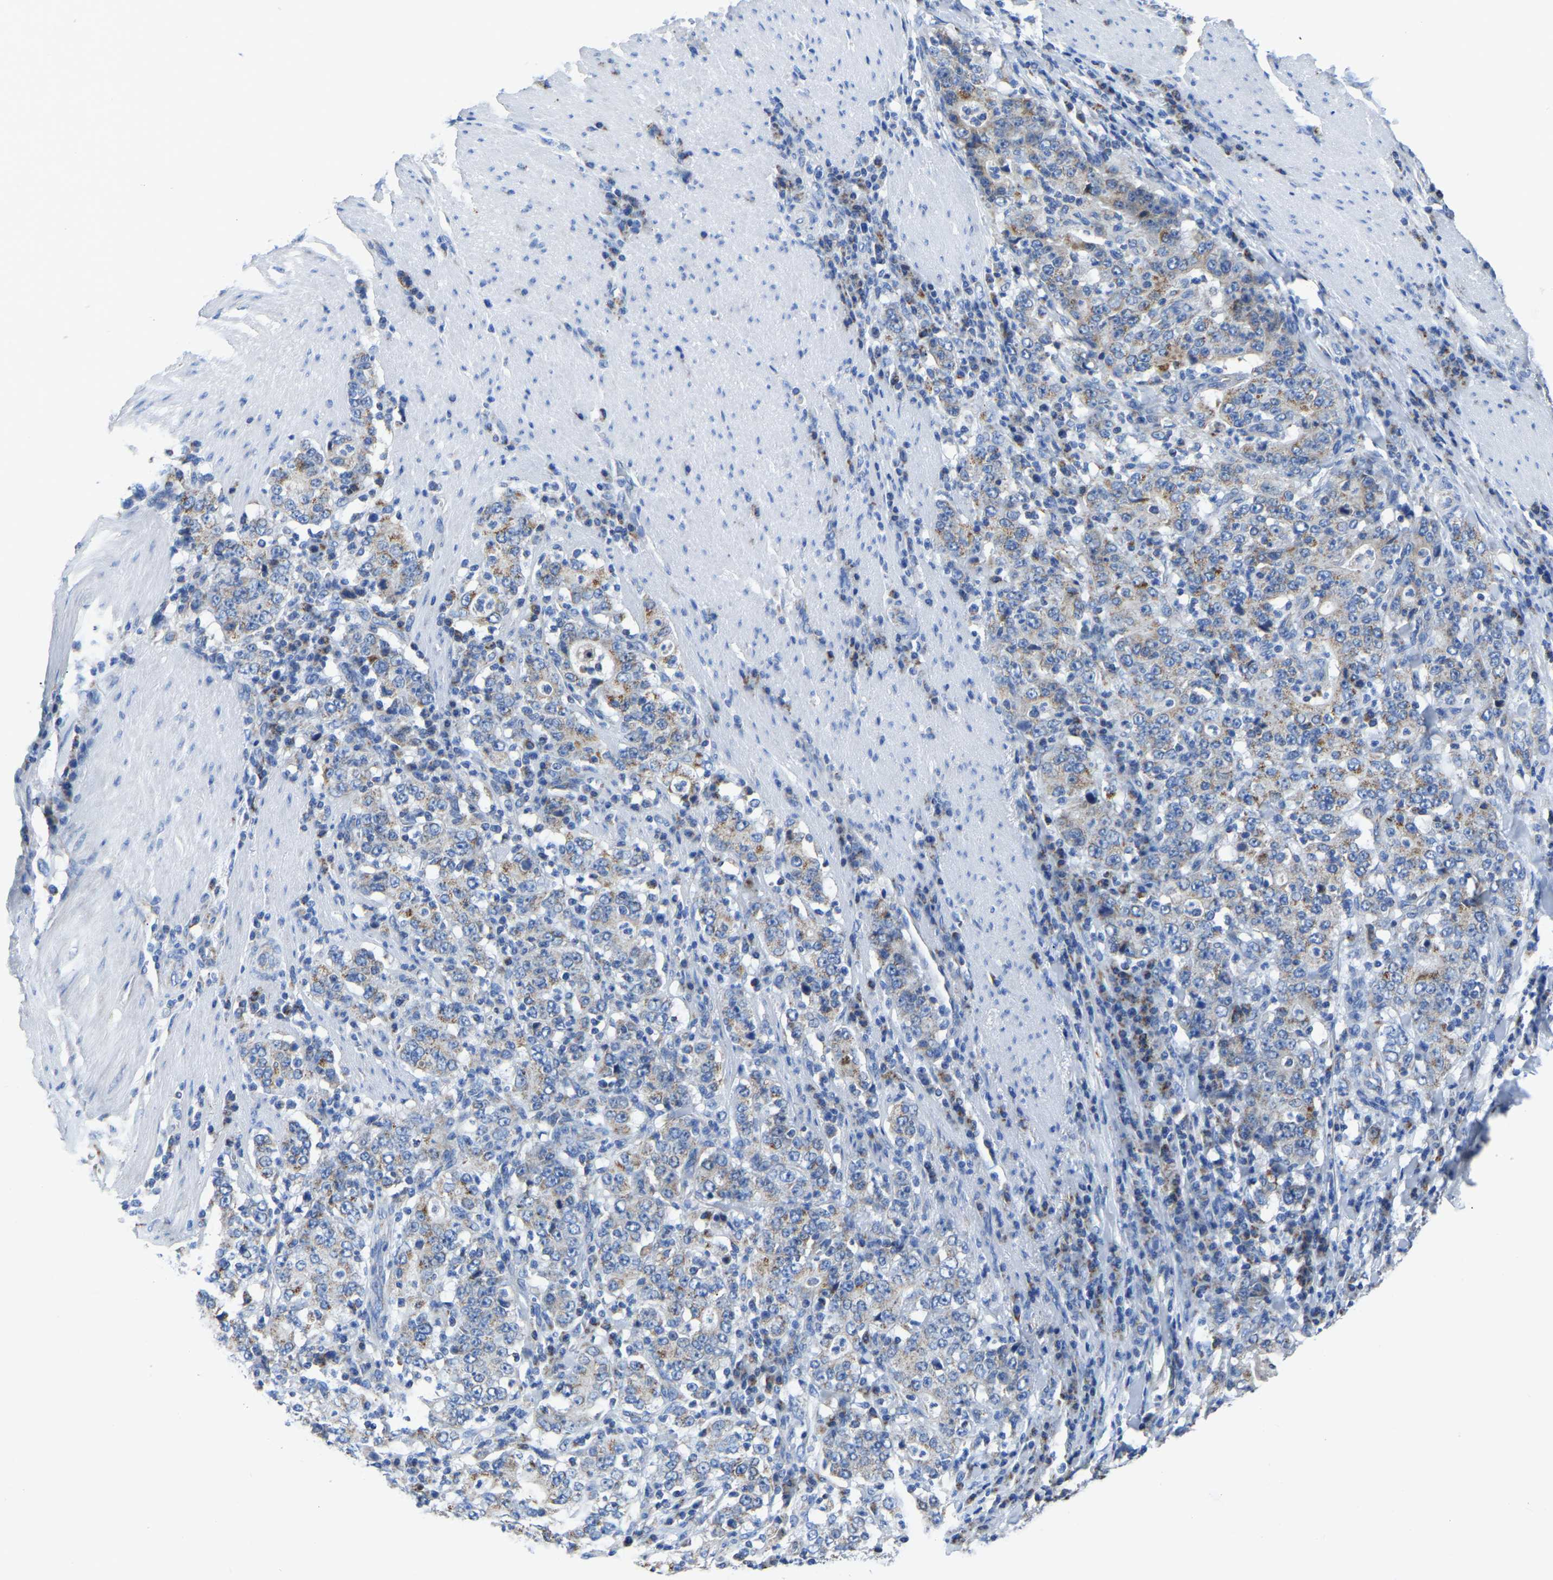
{"staining": {"intensity": "moderate", "quantity": "<25%", "location": "cytoplasmic/membranous"}, "tissue": "stomach cancer", "cell_type": "Tumor cells", "image_type": "cancer", "snomed": [{"axis": "morphology", "description": "Normal tissue, NOS"}, {"axis": "morphology", "description": "Adenocarcinoma, NOS"}, {"axis": "topography", "description": "Stomach, upper"}, {"axis": "topography", "description": "Stomach"}], "caption": "Stomach cancer stained for a protein (brown) demonstrates moderate cytoplasmic/membranous positive staining in approximately <25% of tumor cells.", "gene": "ETFA", "patient": {"sex": "male", "age": 59}}